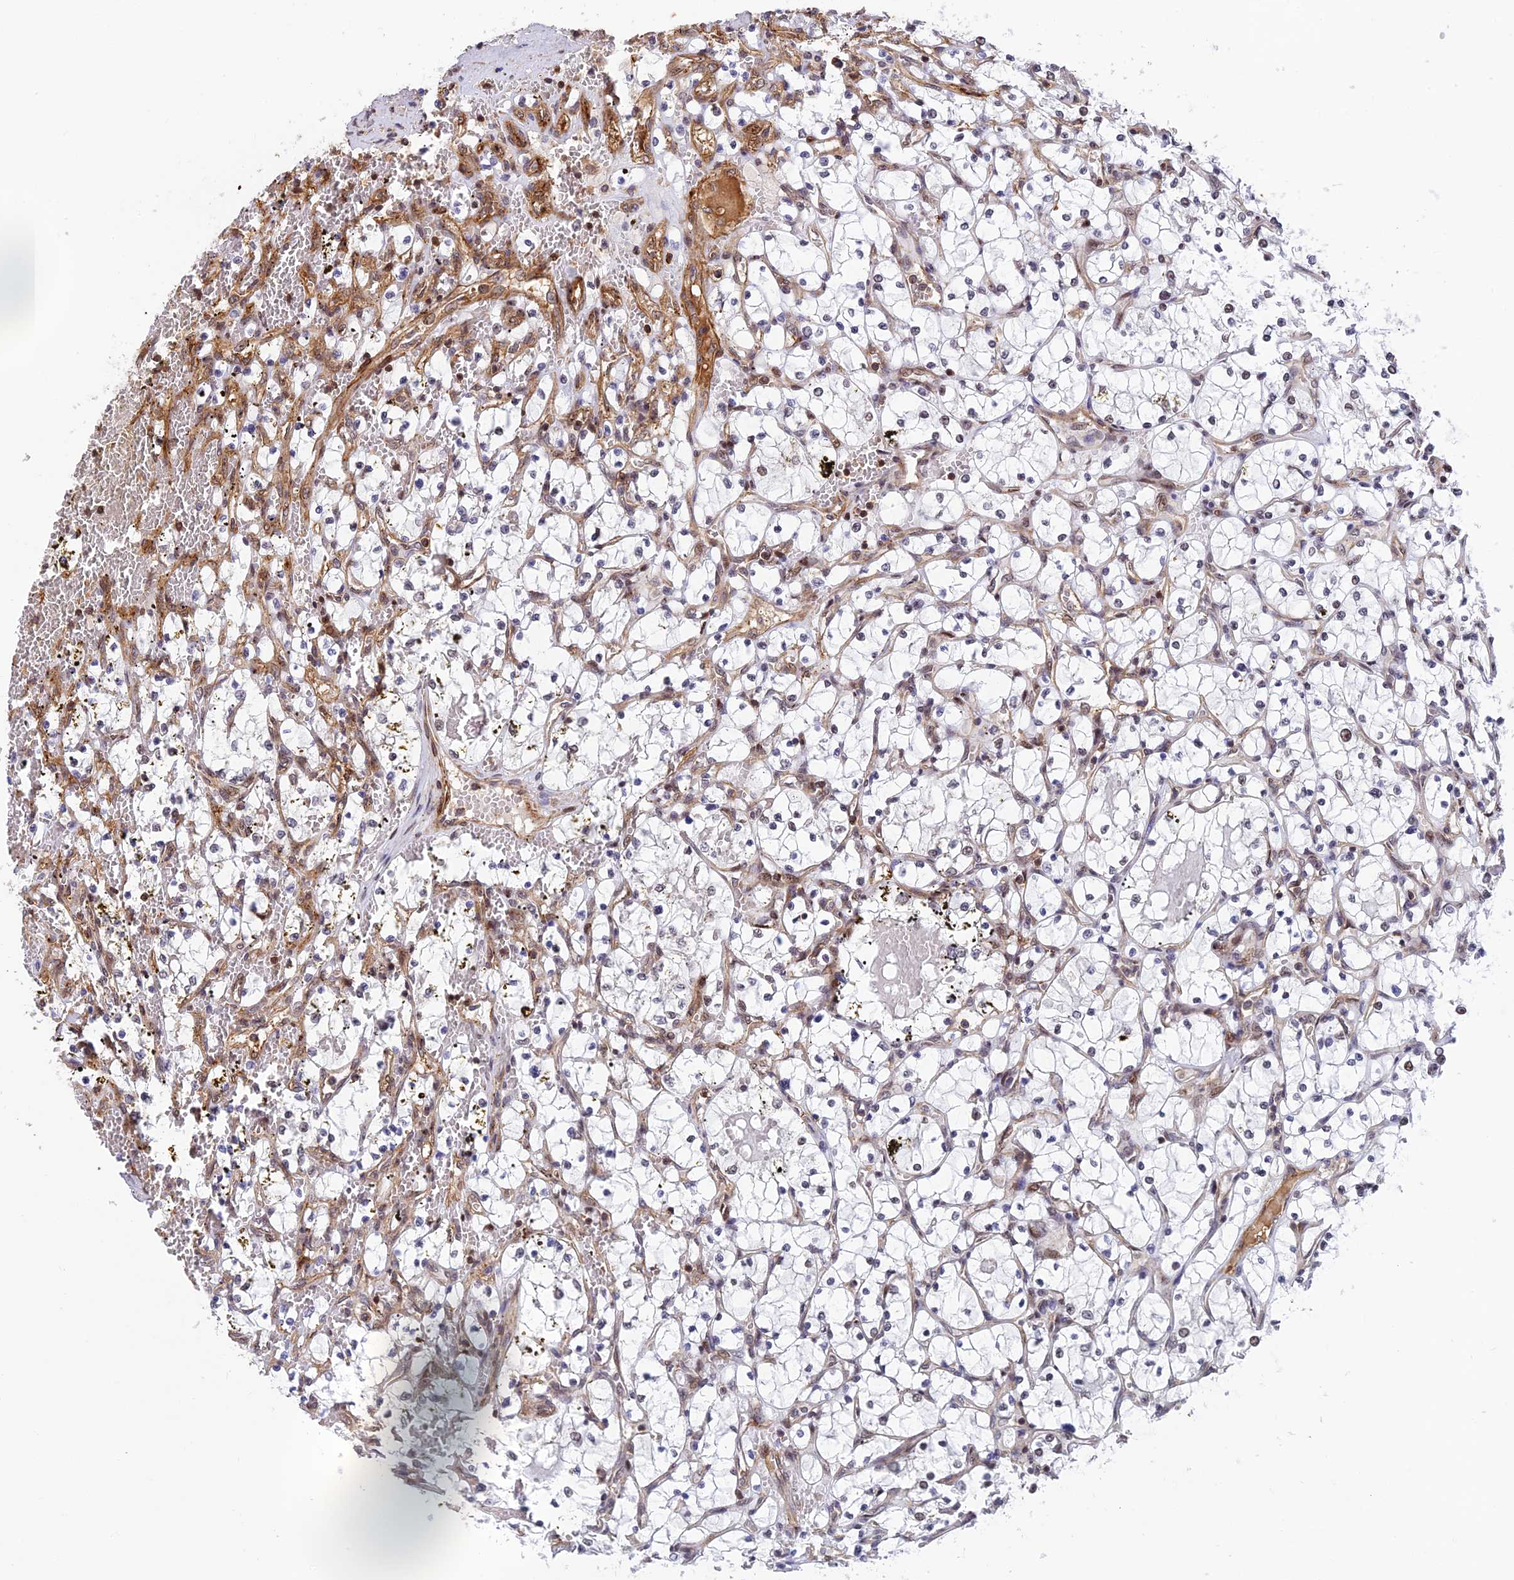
{"staining": {"intensity": "negative", "quantity": "none", "location": "none"}, "tissue": "renal cancer", "cell_type": "Tumor cells", "image_type": "cancer", "snomed": [{"axis": "morphology", "description": "Adenocarcinoma, NOS"}, {"axis": "topography", "description": "Kidney"}], "caption": "Immunohistochemical staining of human renal cancer displays no significant positivity in tumor cells.", "gene": "OSBPL1A", "patient": {"sex": "female", "age": 69}}